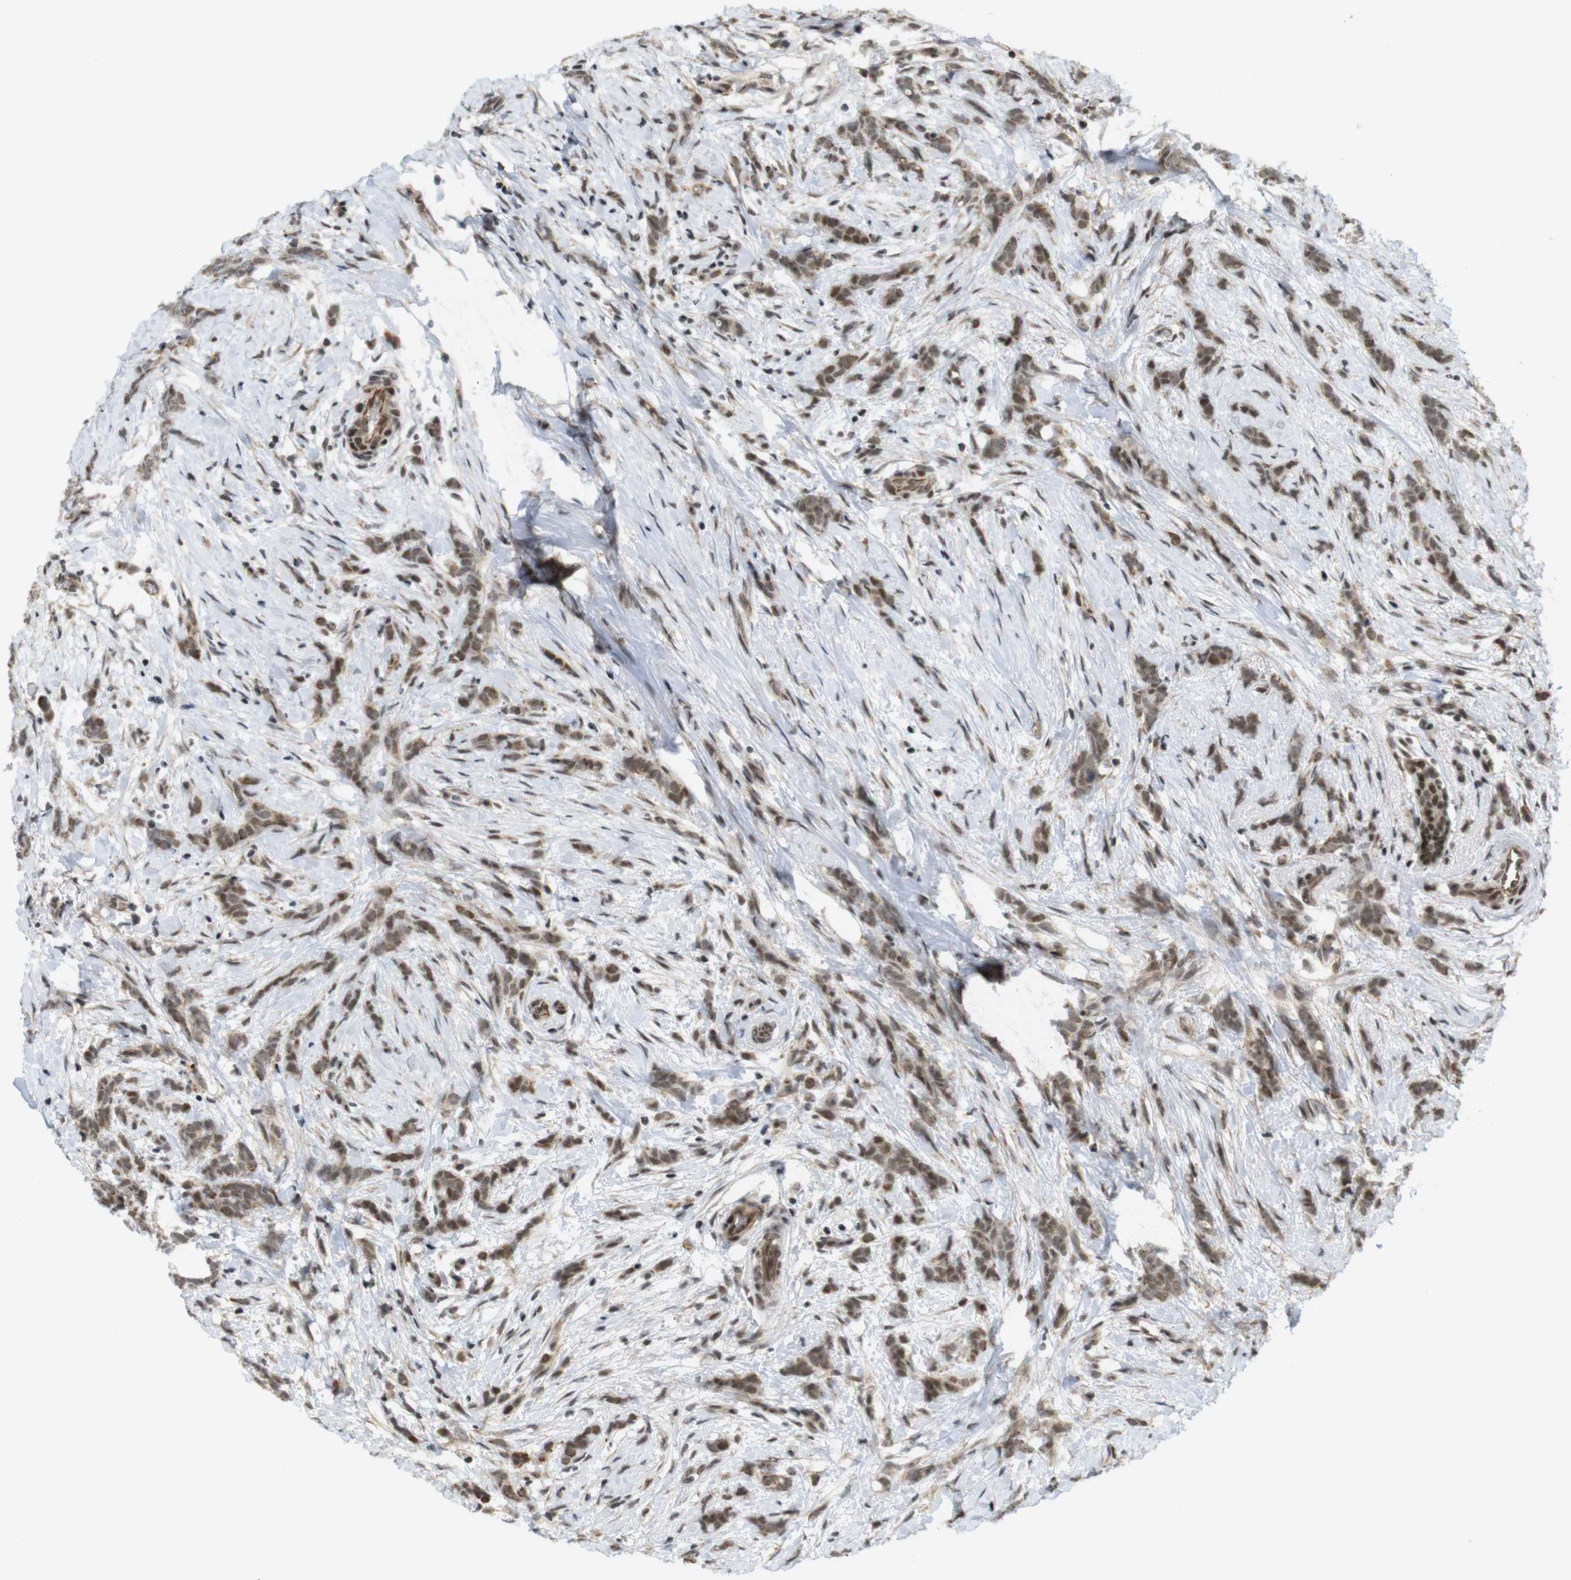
{"staining": {"intensity": "moderate", "quantity": ">75%", "location": "cytoplasmic/membranous,nuclear"}, "tissue": "breast cancer", "cell_type": "Tumor cells", "image_type": "cancer", "snomed": [{"axis": "morphology", "description": "Lobular carcinoma, in situ"}, {"axis": "morphology", "description": "Lobular carcinoma"}, {"axis": "topography", "description": "Breast"}], "caption": "The micrograph demonstrates immunohistochemical staining of breast cancer (lobular carcinoma). There is moderate cytoplasmic/membranous and nuclear positivity is identified in approximately >75% of tumor cells.", "gene": "SP2", "patient": {"sex": "female", "age": 41}}